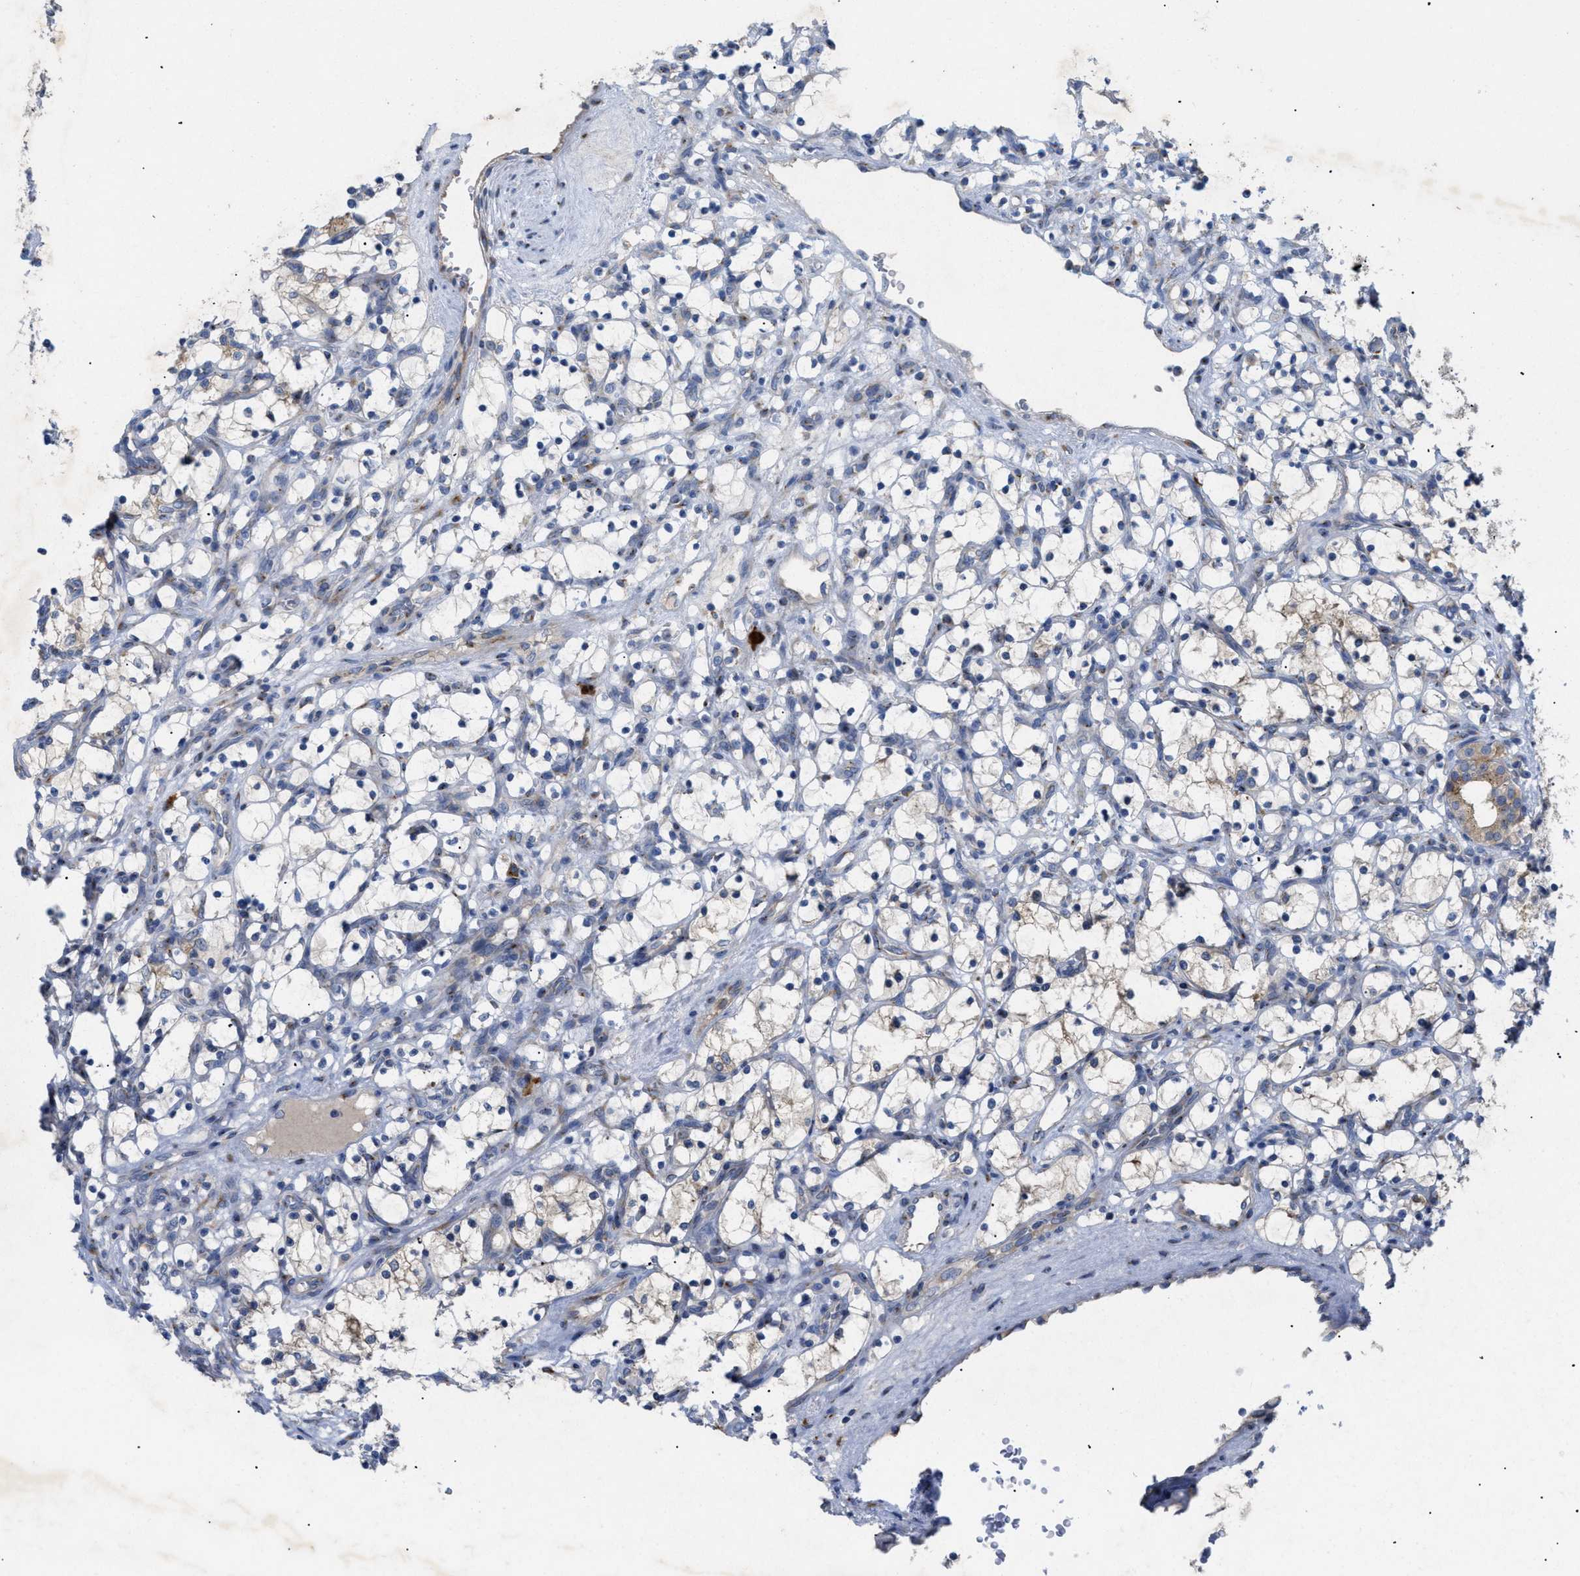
{"staining": {"intensity": "negative", "quantity": "none", "location": "none"}, "tissue": "renal cancer", "cell_type": "Tumor cells", "image_type": "cancer", "snomed": [{"axis": "morphology", "description": "Adenocarcinoma, NOS"}, {"axis": "topography", "description": "Kidney"}], "caption": "Image shows no significant protein staining in tumor cells of renal cancer.", "gene": "SLC50A1", "patient": {"sex": "female", "age": 69}}